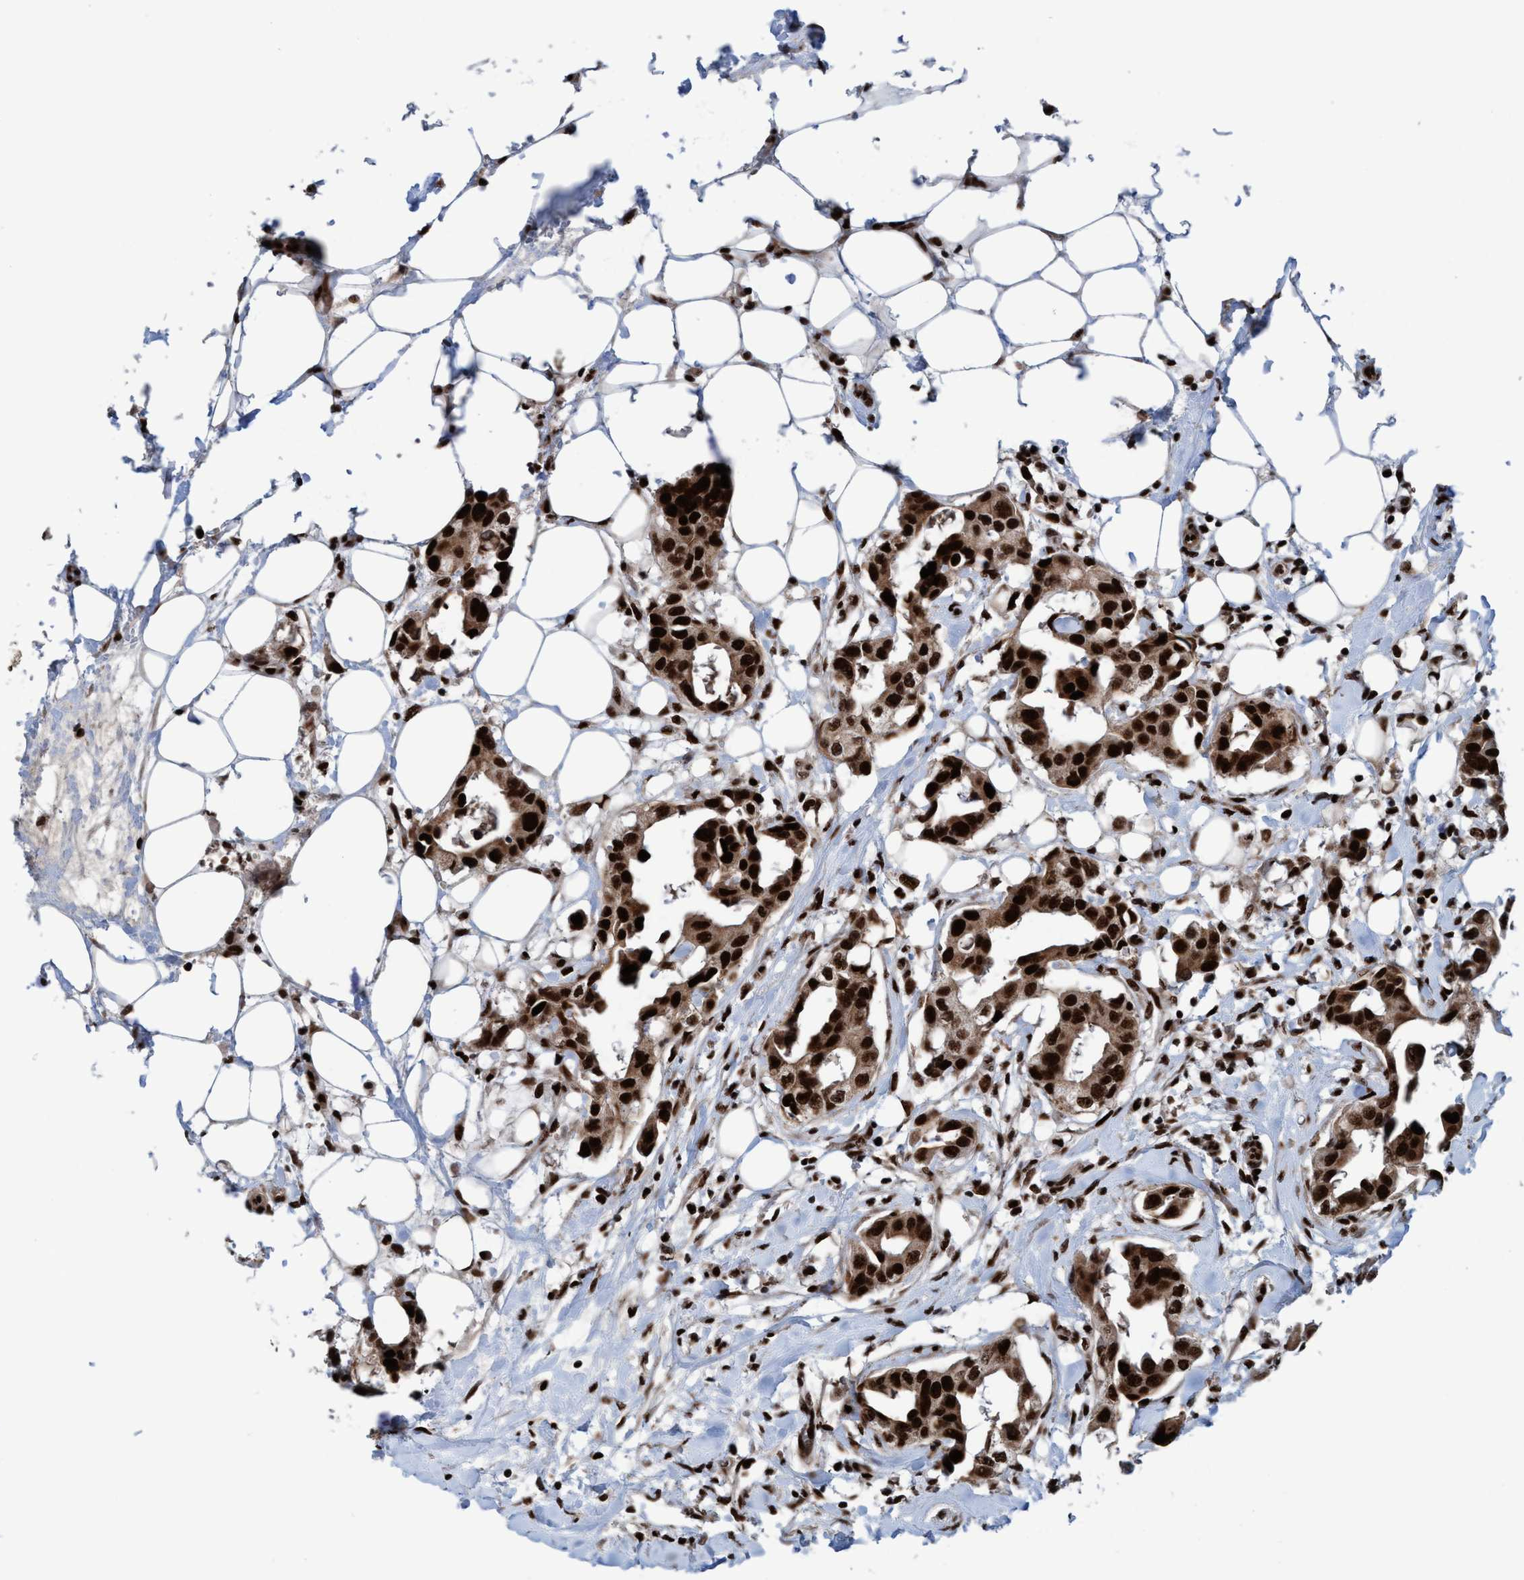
{"staining": {"intensity": "strong", "quantity": ">75%", "location": "cytoplasmic/membranous,nuclear"}, "tissue": "breast cancer", "cell_type": "Tumor cells", "image_type": "cancer", "snomed": [{"axis": "morphology", "description": "Duct carcinoma"}, {"axis": "topography", "description": "Breast"}], "caption": "Immunohistochemistry (IHC) staining of breast cancer, which exhibits high levels of strong cytoplasmic/membranous and nuclear positivity in about >75% of tumor cells indicating strong cytoplasmic/membranous and nuclear protein expression. The staining was performed using DAB (brown) for protein detection and nuclei were counterstained in hematoxylin (blue).", "gene": "TOPBP1", "patient": {"sex": "female", "age": 40}}